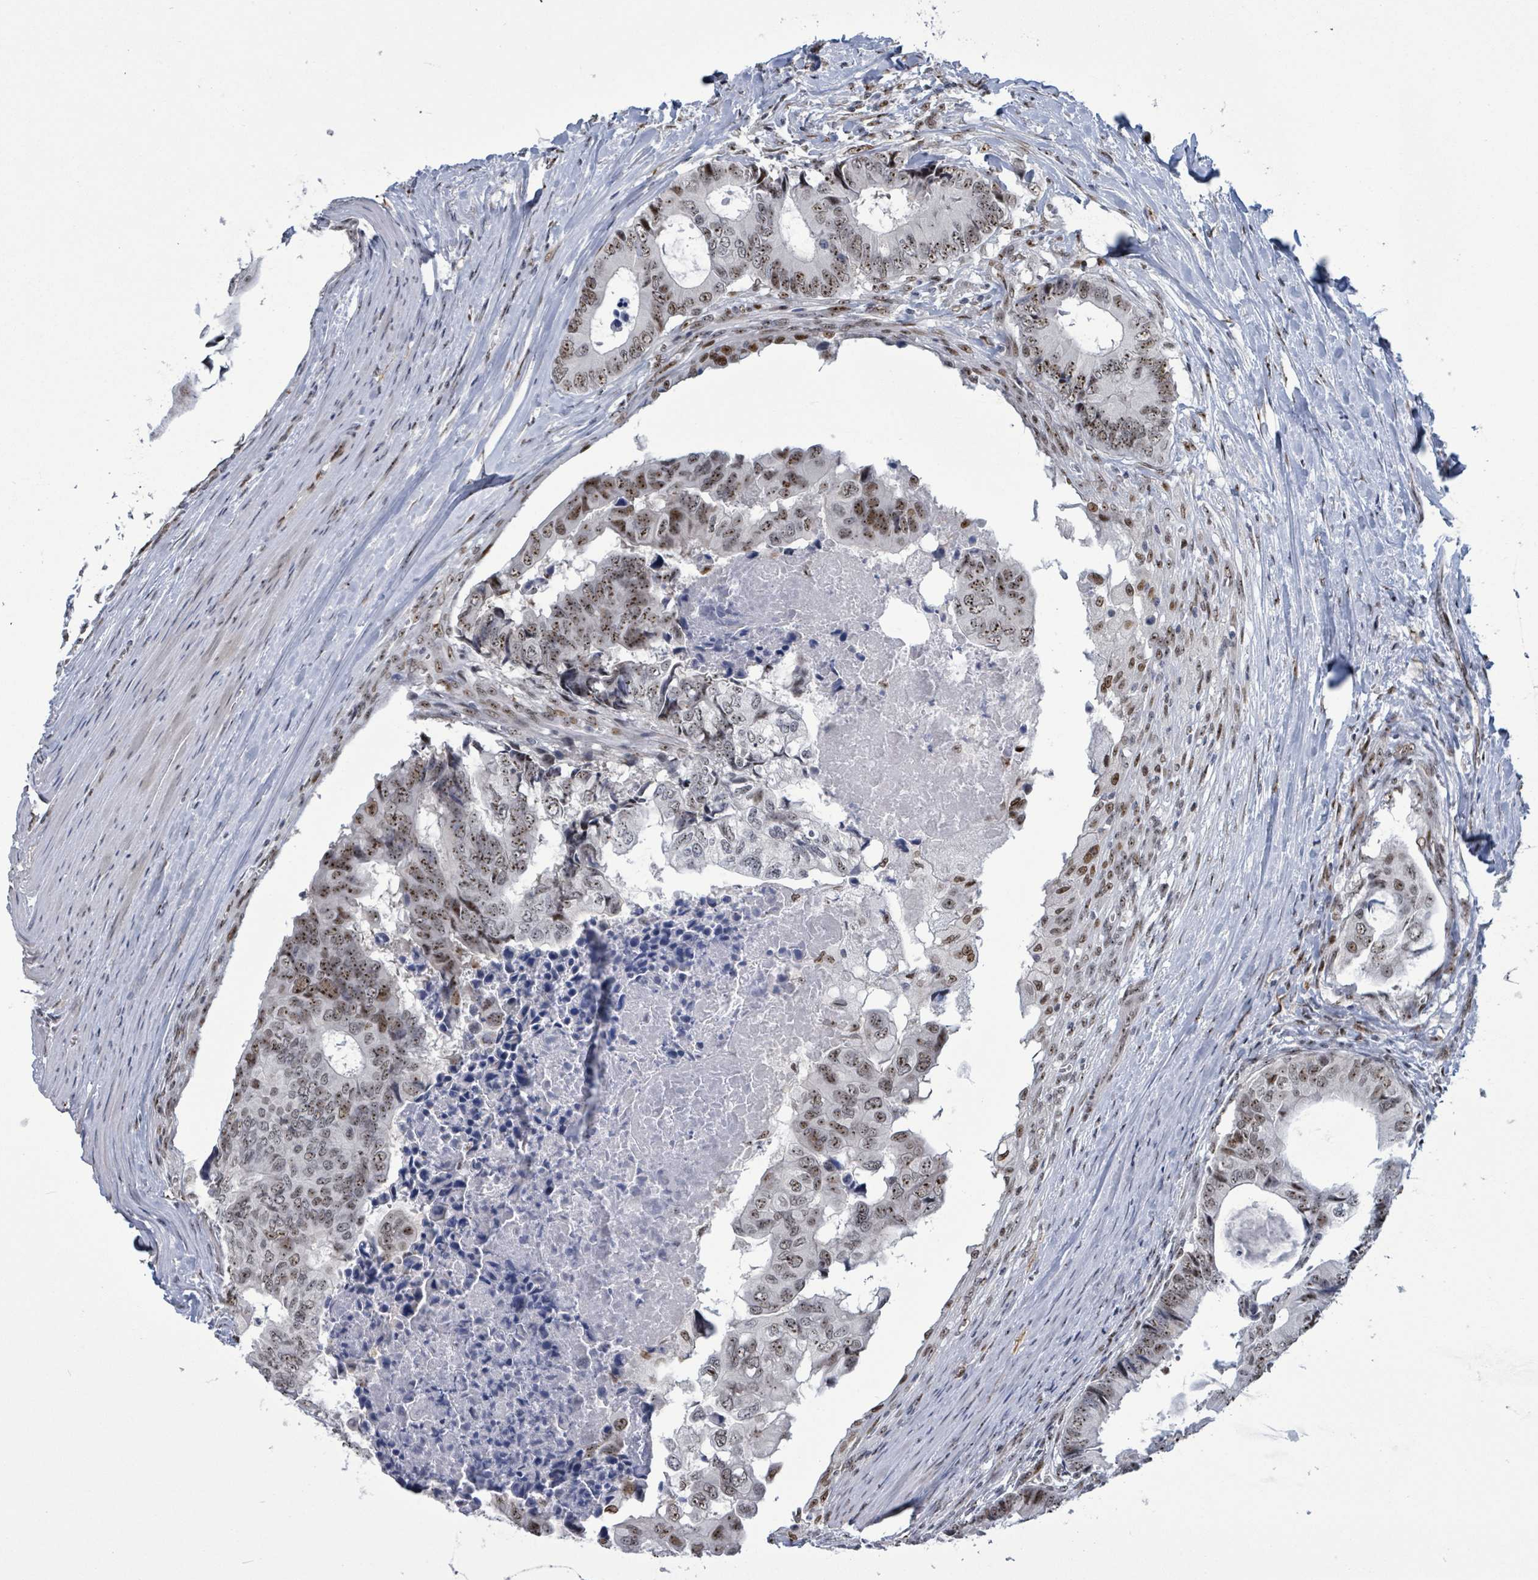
{"staining": {"intensity": "strong", "quantity": ">75%", "location": "nuclear"}, "tissue": "colorectal cancer", "cell_type": "Tumor cells", "image_type": "cancer", "snomed": [{"axis": "morphology", "description": "Adenocarcinoma, NOS"}, {"axis": "topography", "description": "Colon"}], "caption": "A high amount of strong nuclear expression is appreciated in approximately >75% of tumor cells in colorectal adenocarcinoma tissue.", "gene": "RRN3", "patient": {"sex": "male", "age": 85}}